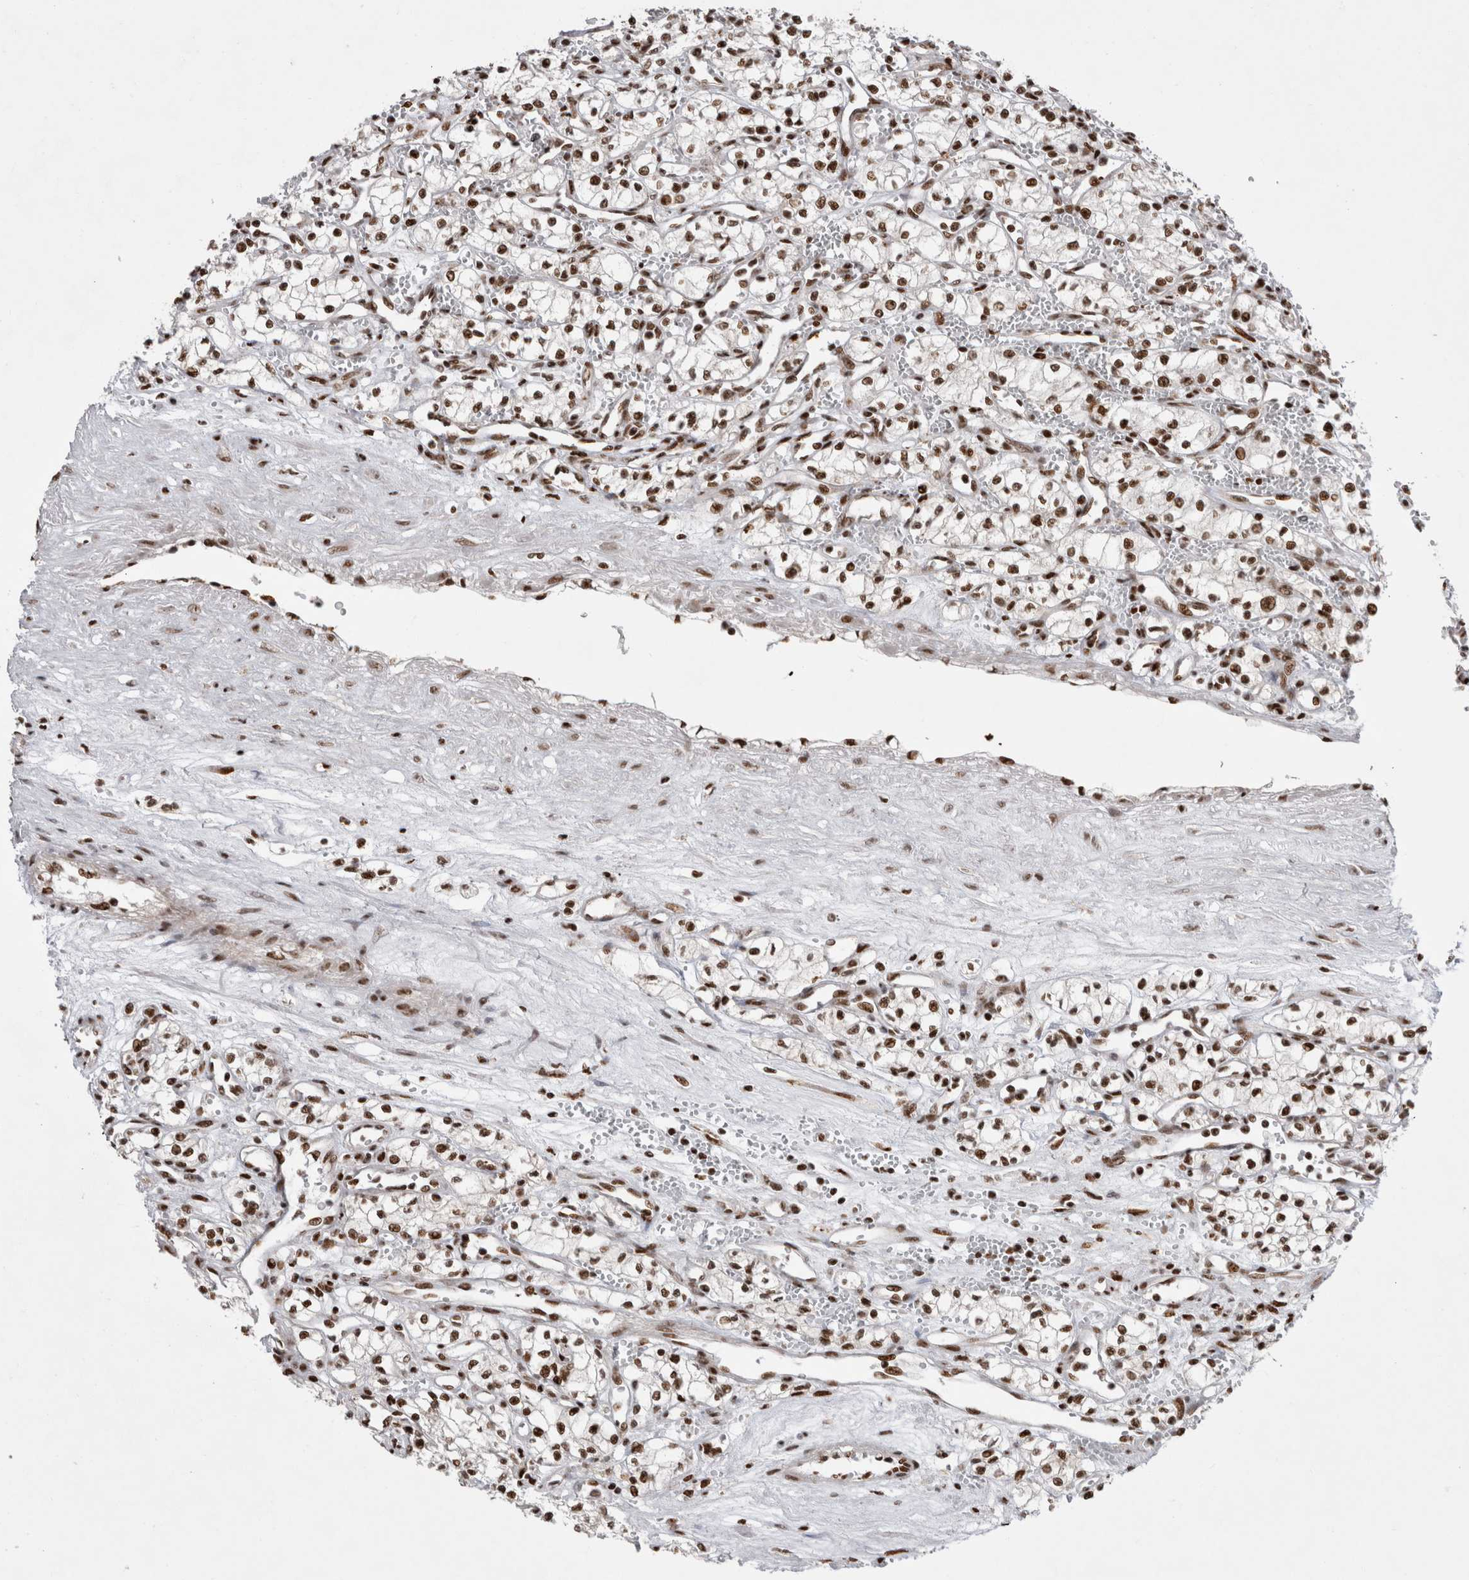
{"staining": {"intensity": "strong", "quantity": ">75%", "location": "nuclear"}, "tissue": "renal cancer", "cell_type": "Tumor cells", "image_type": "cancer", "snomed": [{"axis": "morphology", "description": "Adenocarcinoma, NOS"}, {"axis": "topography", "description": "Kidney"}], "caption": "Renal adenocarcinoma stained for a protein (brown) demonstrates strong nuclear positive staining in approximately >75% of tumor cells.", "gene": "EYA2", "patient": {"sex": "male", "age": 59}}